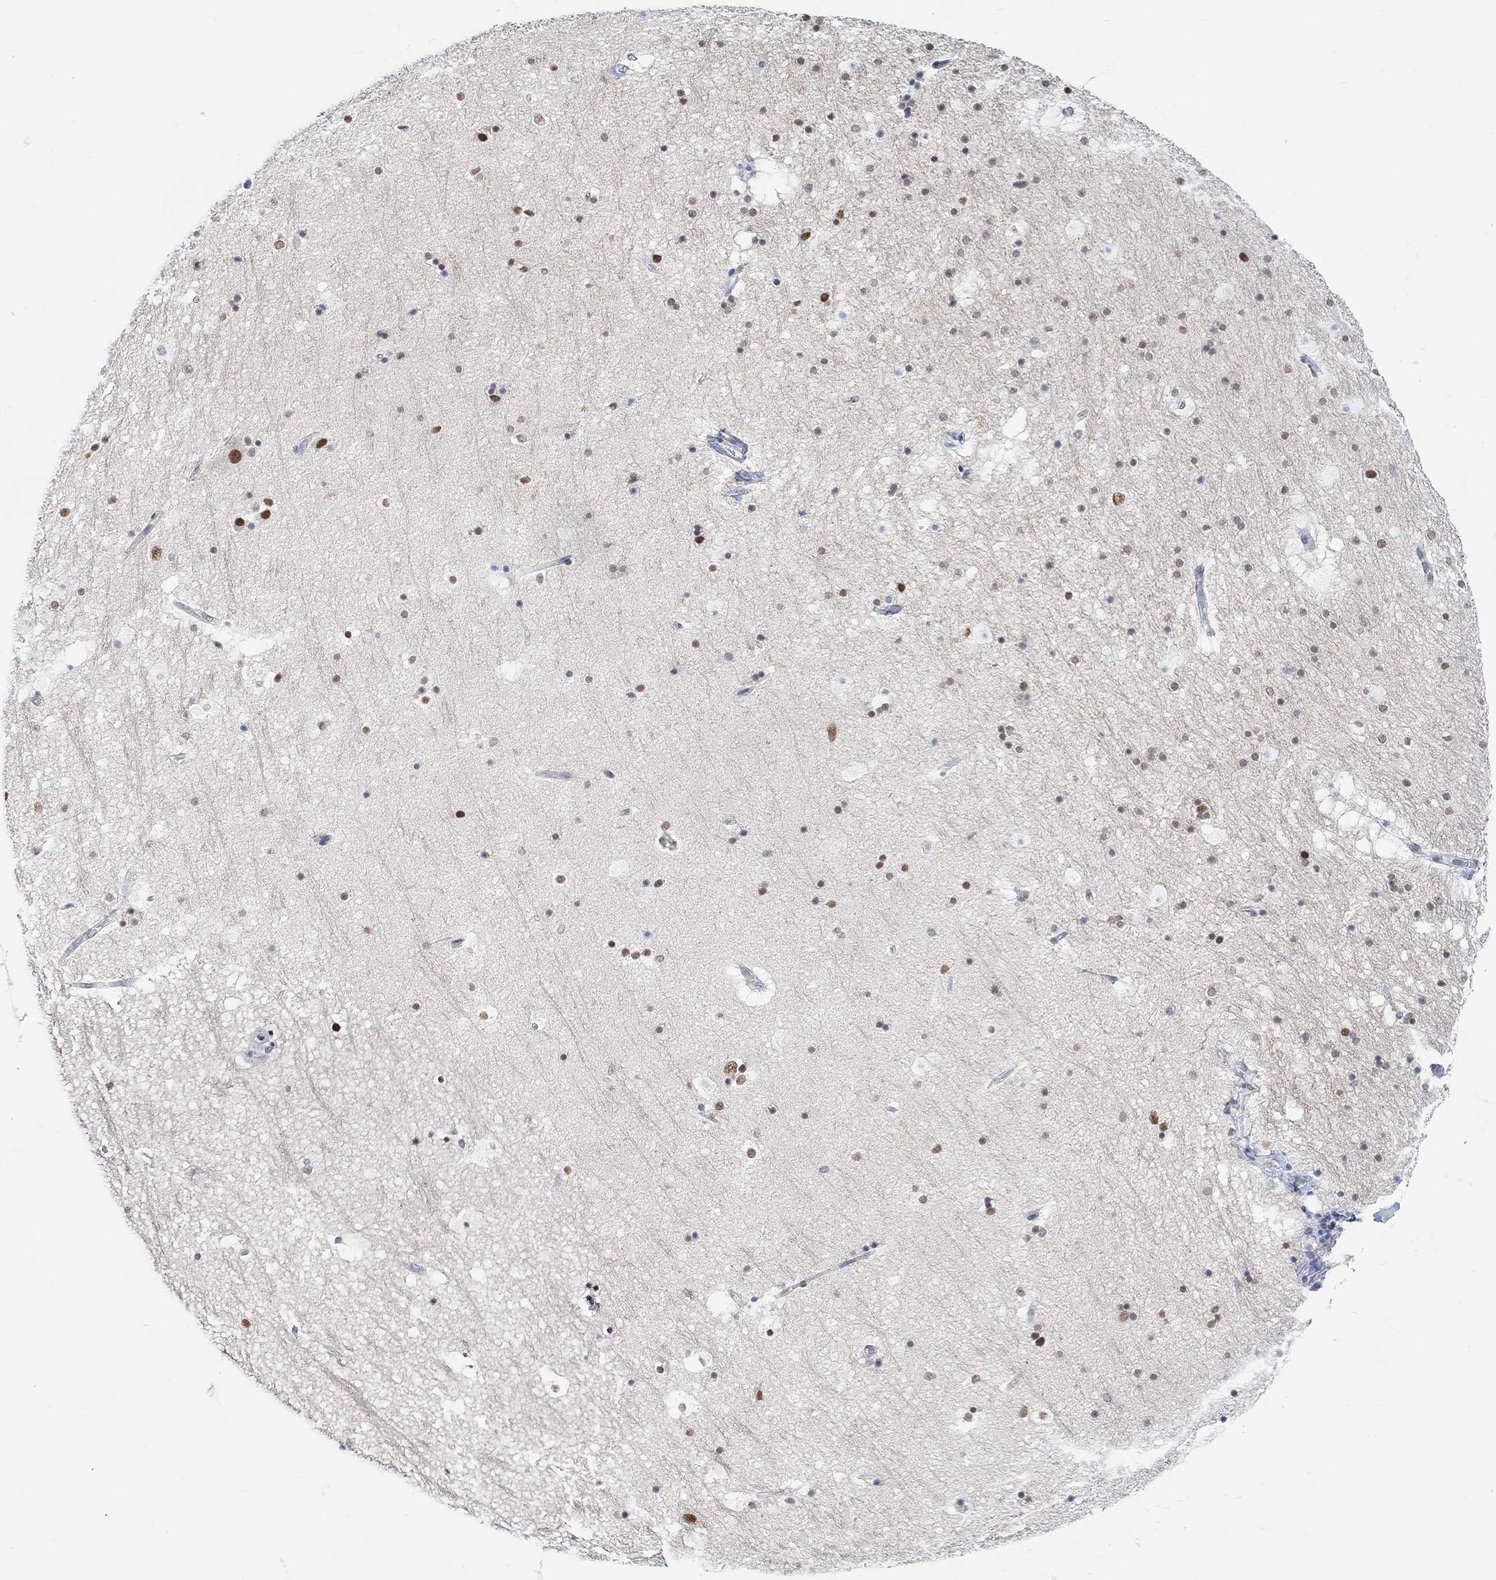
{"staining": {"intensity": "moderate", "quantity": "<25%", "location": "nuclear"}, "tissue": "hippocampus", "cell_type": "Glial cells", "image_type": "normal", "snomed": [{"axis": "morphology", "description": "Normal tissue, NOS"}, {"axis": "topography", "description": "Hippocampus"}], "caption": "Approximately <25% of glial cells in normal hippocampus exhibit moderate nuclear protein expression as visualized by brown immunohistochemical staining.", "gene": "PURG", "patient": {"sex": "male", "age": 51}}